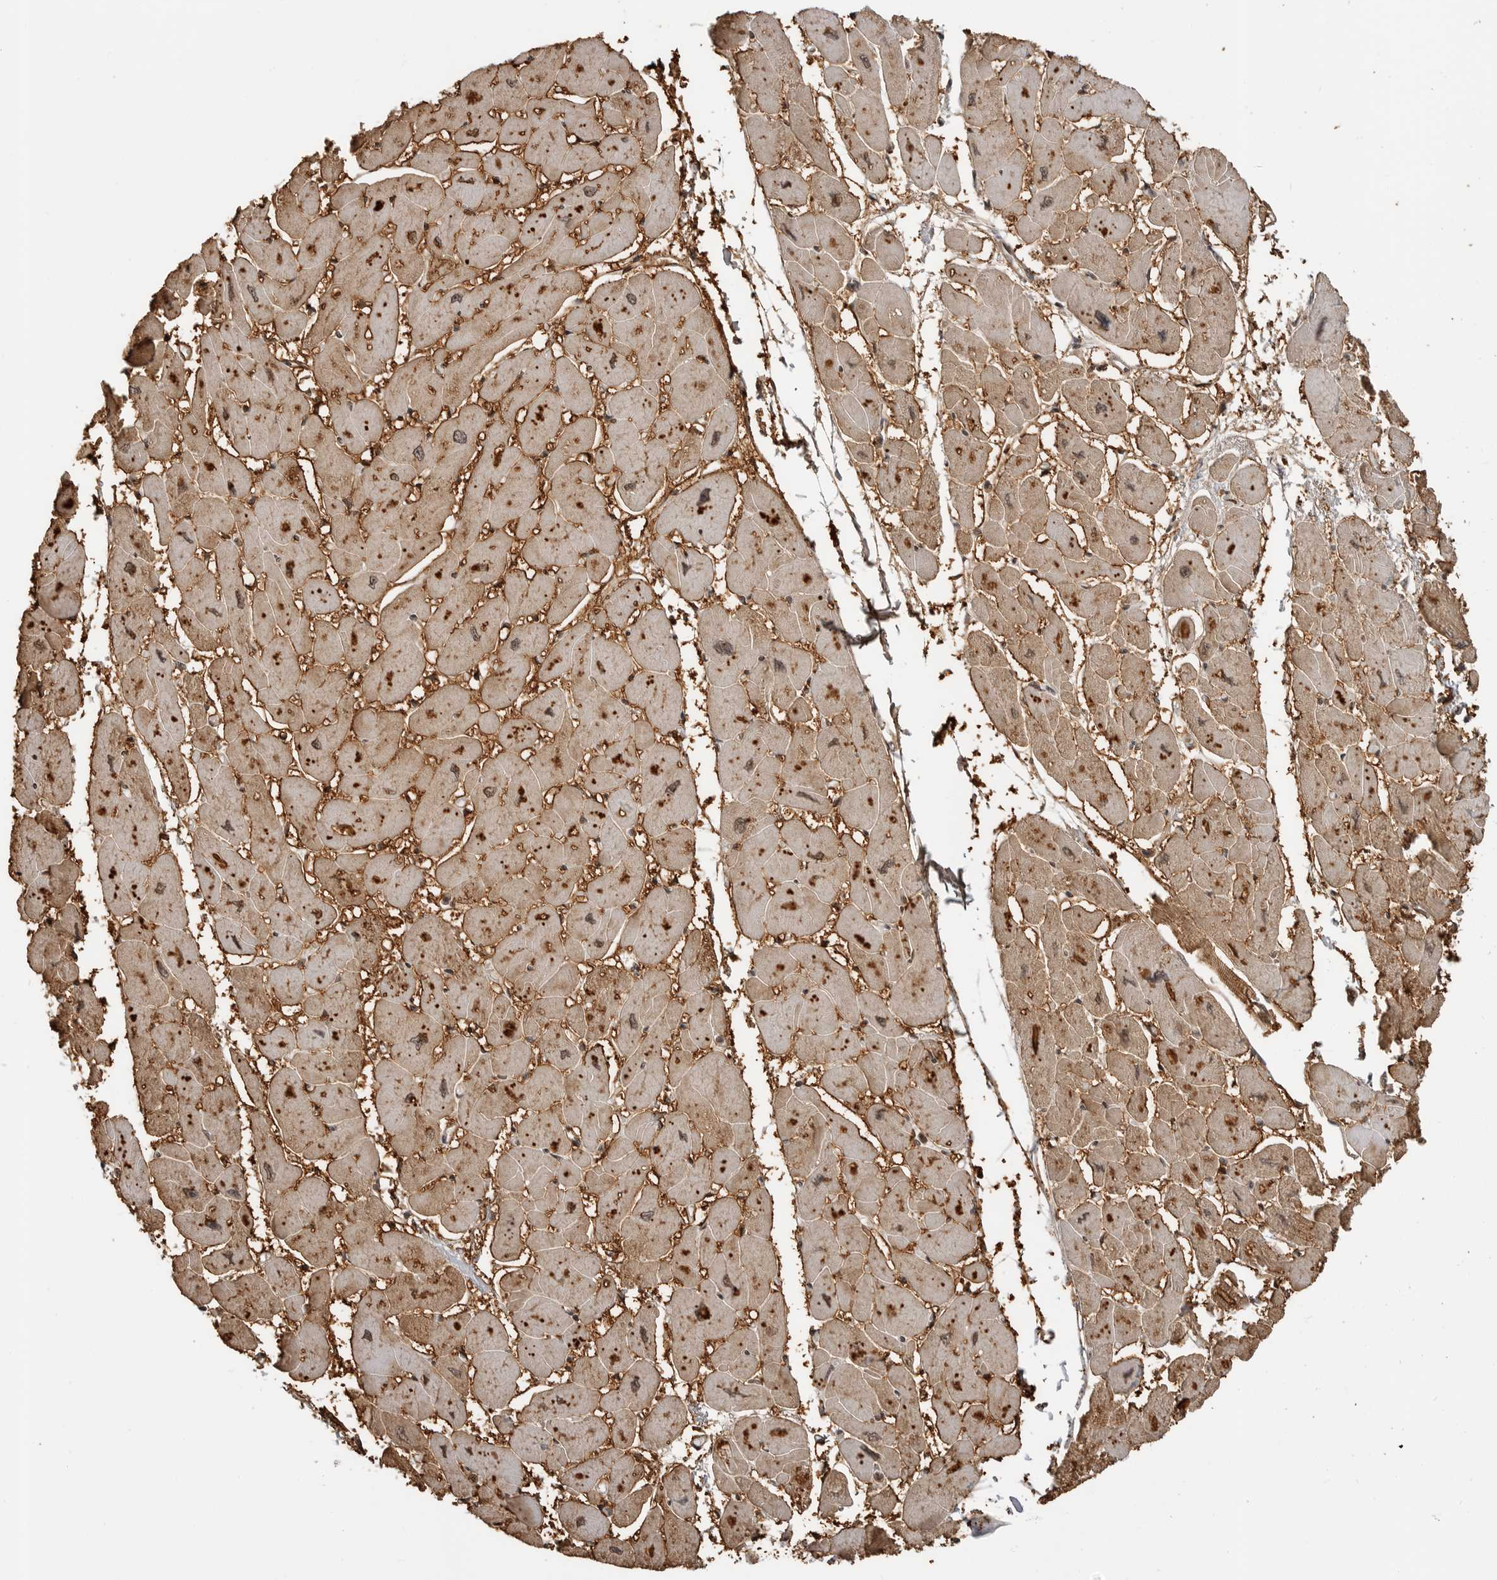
{"staining": {"intensity": "moderate", "quantity": ">75%", "location": "cytoplasmic/membranous,nuclear"}, "tissue": "heart muscle", "cell_type": "Cardiomyocytes", "image_type": "normal", "snomed": [{"axis": "morphology", "description": "Normal tissue, NOS"}, {"axis": "topography", "description": "Heart"}], "caption": "A high-resolution micrograph shows IHC staining of benign heart muscle, which demonstrates moderate cytoplasmic/membranous,nuclear staining in approximately >75% of cardiomyocytes.", "gene": "BMP2K", "patient": {"sex": "female", "age": 54}}